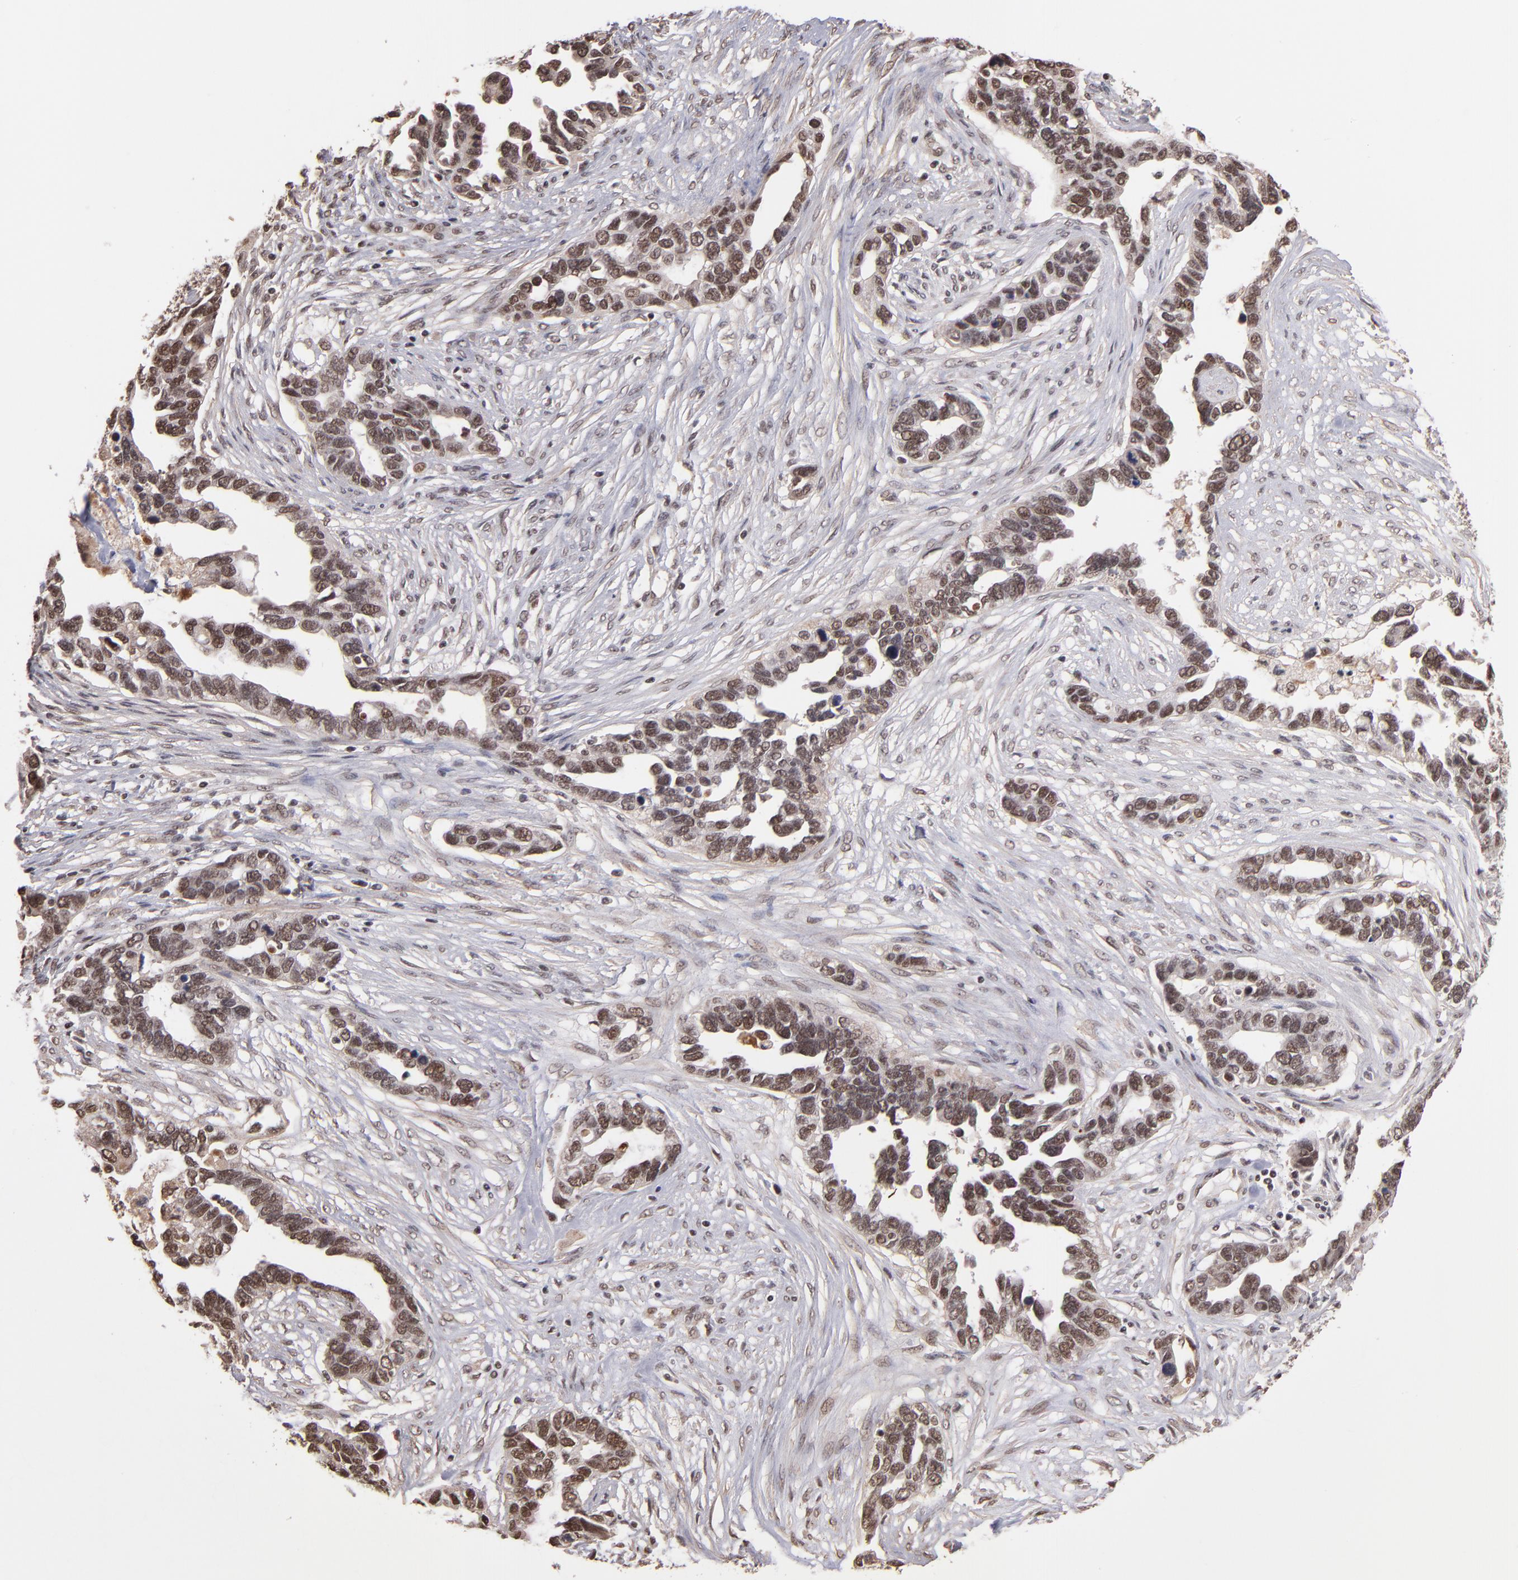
{"staining": {"intensity": "moderate", "quantity": "25%-75%", "location": "nuclear"}, "tissue": "ovarian cancer", "cell_type": "Tumor cells", "image_type": "cancer", "snomed": [{"axis": "morphology", "description": "Cystadenocarcinoma, serous, NOS"}, {"axis": "topography", "description": "Ovary"}], "caption": "The micrograph shows staining of ovarian cancer (serous cystadenocarcinoma), revealing moderate nuclear protein positivity (brown color) within tumor cells. Using DAB (brown) and hematoxylin (blue) stains, captured at high magnification using brightfield microscopy.", "gene": "TERF2", "patient": {"sex": "female", "age": 54}}